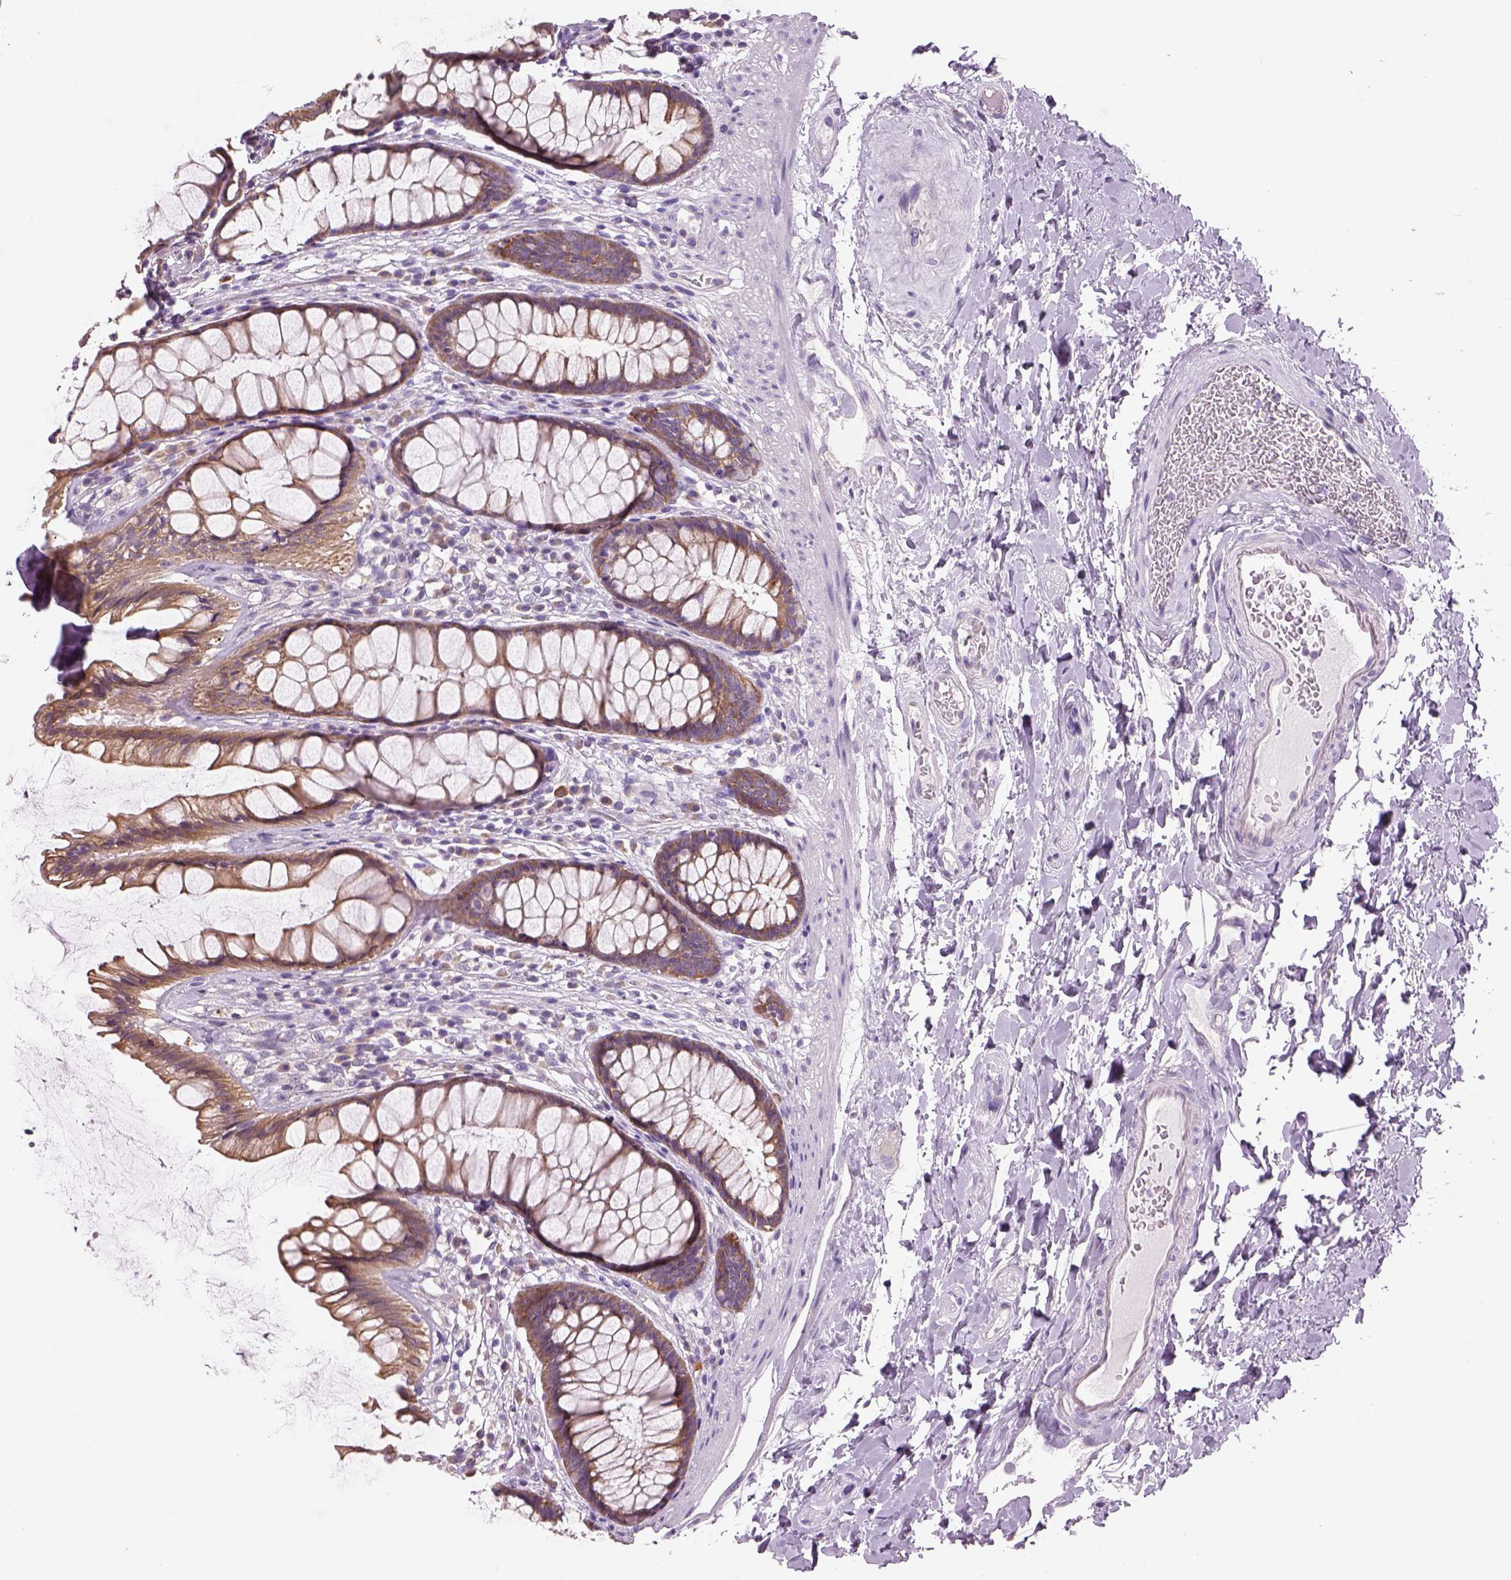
{"staining": {"intensity": "moderate", "quantity": "25%-75%", "location": "cytoplasmic/membranous"}, "tissue": "rectum", "cell_type": "Glandular cells", "image_type": "normal", "snomed": [{"axis": "morphology", "description": "Normal tissue, NOS"}, {"axis": "topography", "description": "Rectum"}], "caption": "The histopathology image exhibits a brown stain indicating the presence of a protein in the cytoplasmic/membranous of glandular cells in rectum. The protein is stained brown, and the nuclei are stained in blue (DAB IHC with brightfield microscopy, high magnification).", "gene": "CHST14", "patient": {"sex": "male", "age": 72}}